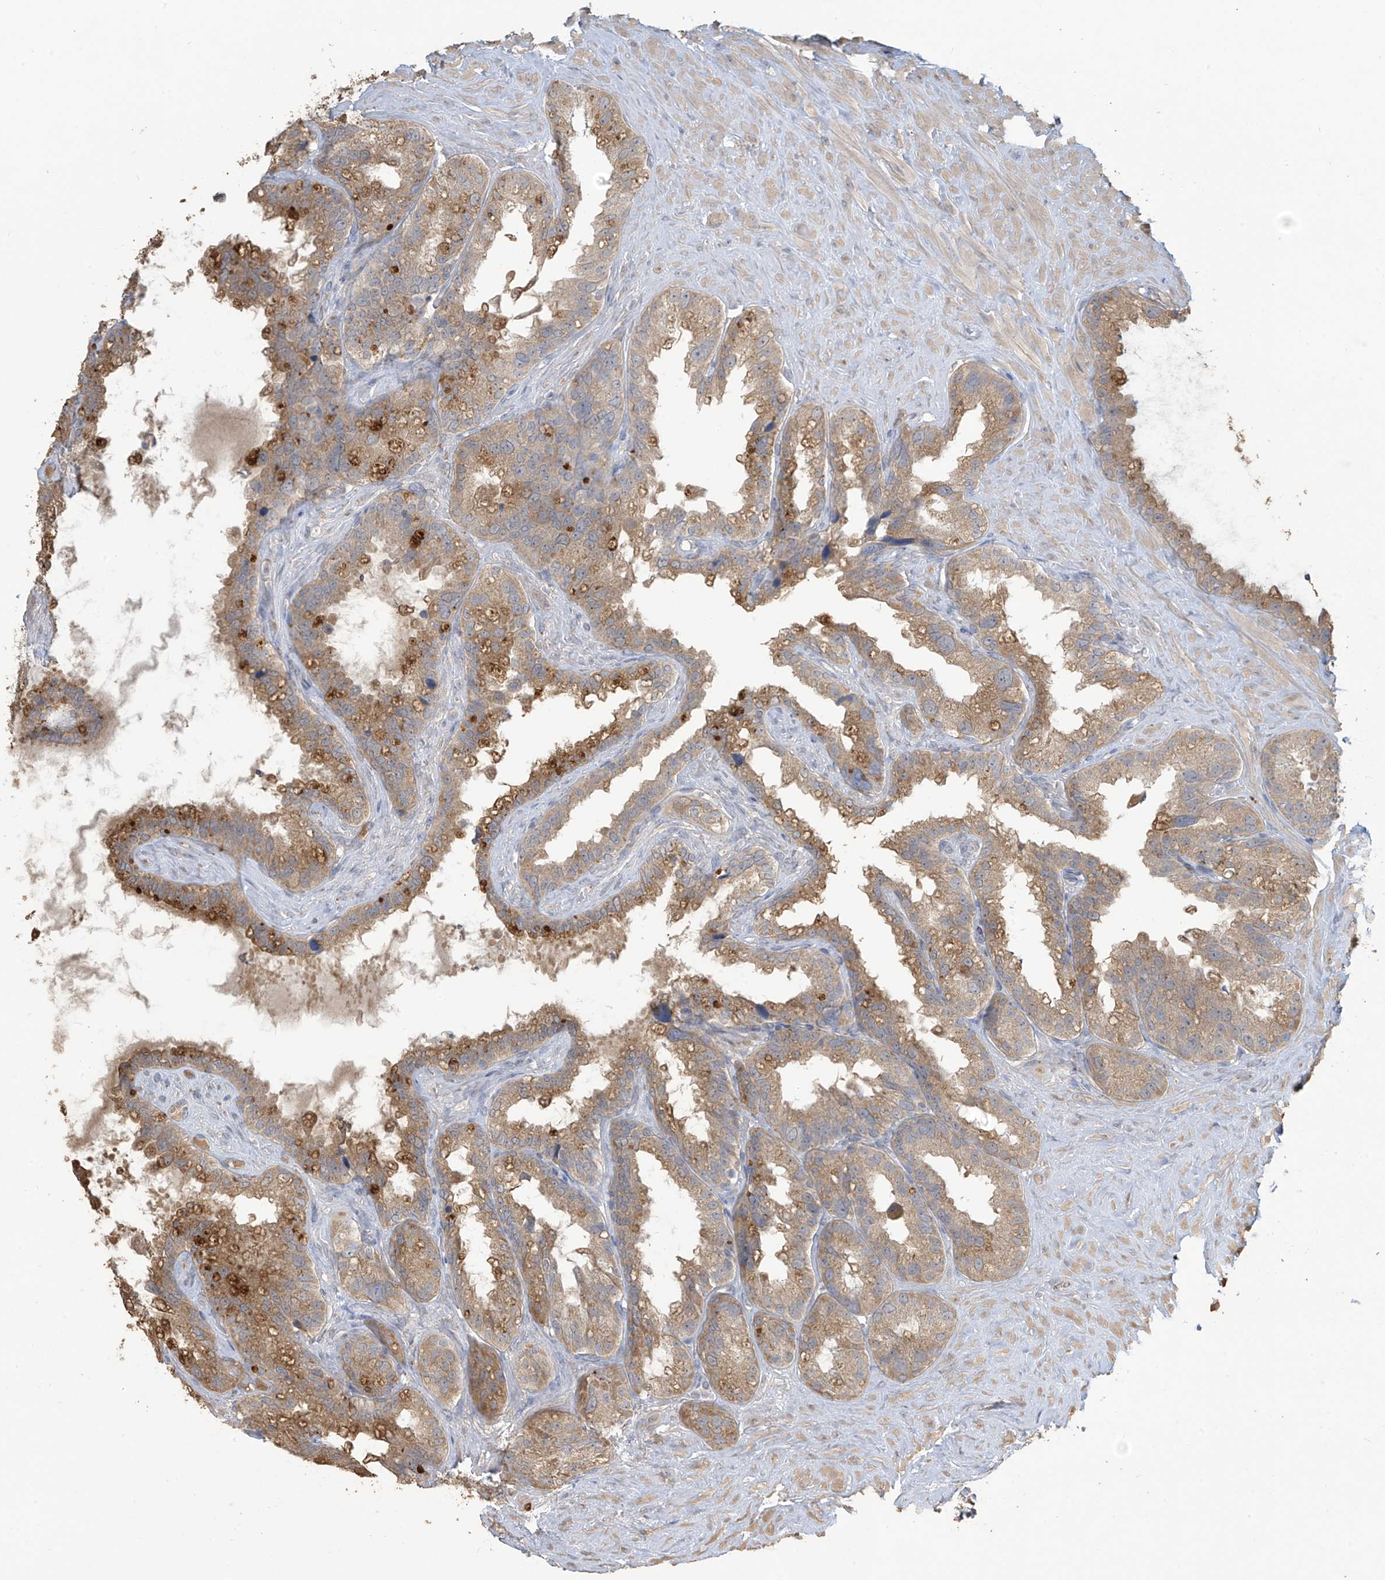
{"staining": {"intensity": "moderate", "quantity": ">75%", "location": "cytoplasmic/membranous"}, "tissue": "seminal vesicle", "cell_type": "Glandular cells", "image_type": "normal", "snomed": [{"axis": "morphology", "description": "Normal tissue, NOS"}, {"axis": "topography", "description": "Seminal veicle"}], "caption": "Seminal vesicle was stained to show a protein in brown. There is medium levels of moderate cytoplasmic/membranous expression in about >75% of glandular cells. The staining is performed using DAB brown chromogen to label protein expression. The nuclei are counter-stained blue using hematoxylin.", "gene": "SLFN14", "patient": {"sex": "male", "age": 80}}